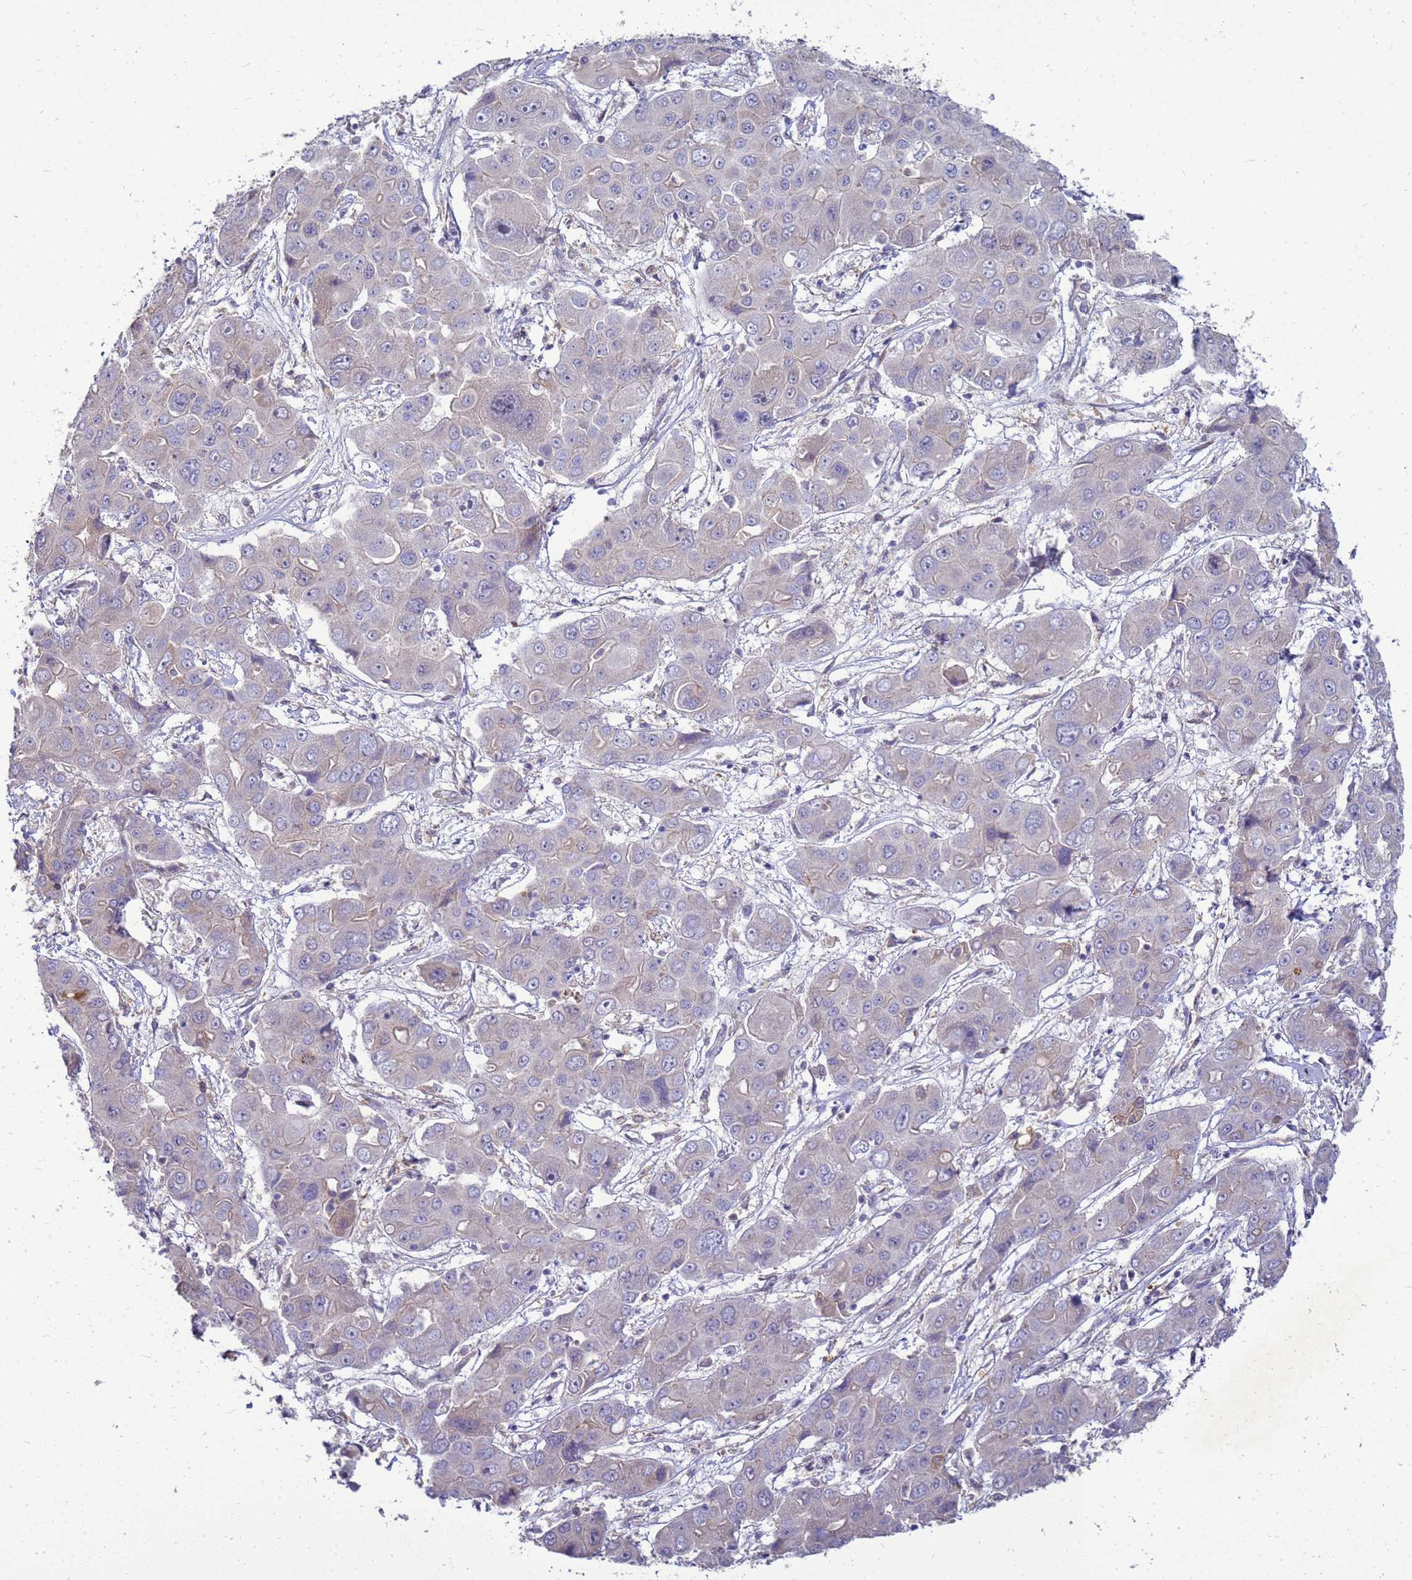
{"staining": {"intensity": "negative", "quantity": "none", "location": "none"}, "tissue": "liver cancer", "cell_type": "Tumor cells", "image_type": "cancer", "snomed": [{"axis": "morphology", "description": "Cholangiocarcinoma"}, {"axis": "topography", "description": "Liver"}], "caption": "This is an immunohistochemistry (IHC) photomicrograph of cholangiocarcinoma (liver). There is no expression in tumor cells.", "gene": "EIF4EBP3", "patient": {"sex": "male", "age": 67}}